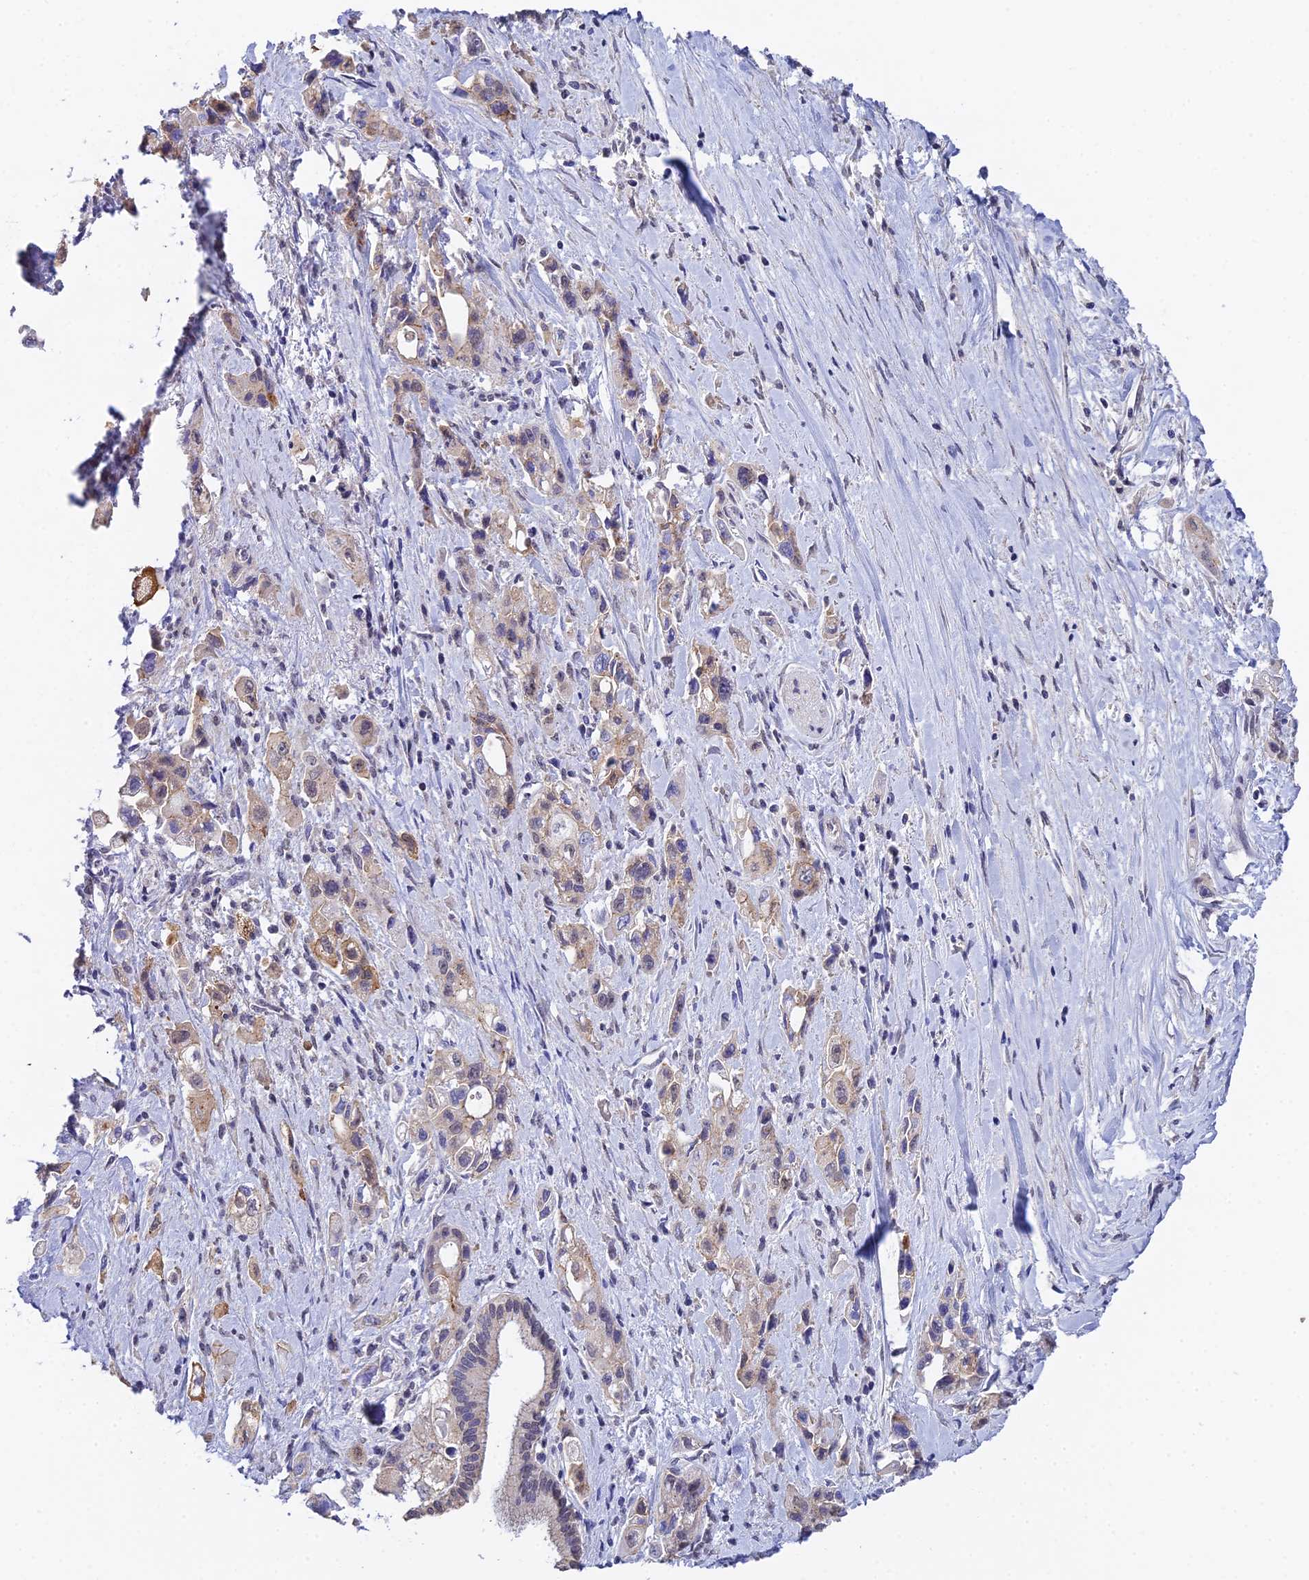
{"staining": {"intensity": "weak", "quantity": "25%-75%", "location": "cytoplasmic/membranous"}, "tissue": "pancreatic cancer", "cell_type": "Tumor cells", "image_type": "cancer", "snomed": [{"axis": "morphology", "description": "Adenocarcinoma, NOS"}, {"axis": "topography", "description": "Pancreas"}], "caption": "IHC photomicrograph of neoplastic tissue: human adenocarcinoma (pancreatic) stained using immunohistochemistry exhibits low levels of weak protein expression localized specifically in the cytoplasmic/membranous of tumor cells, appearing as a cytoplasmic/membranous brown color.", "gene": "HOXB1", "patient": {"sex": "female", "age": 66}}